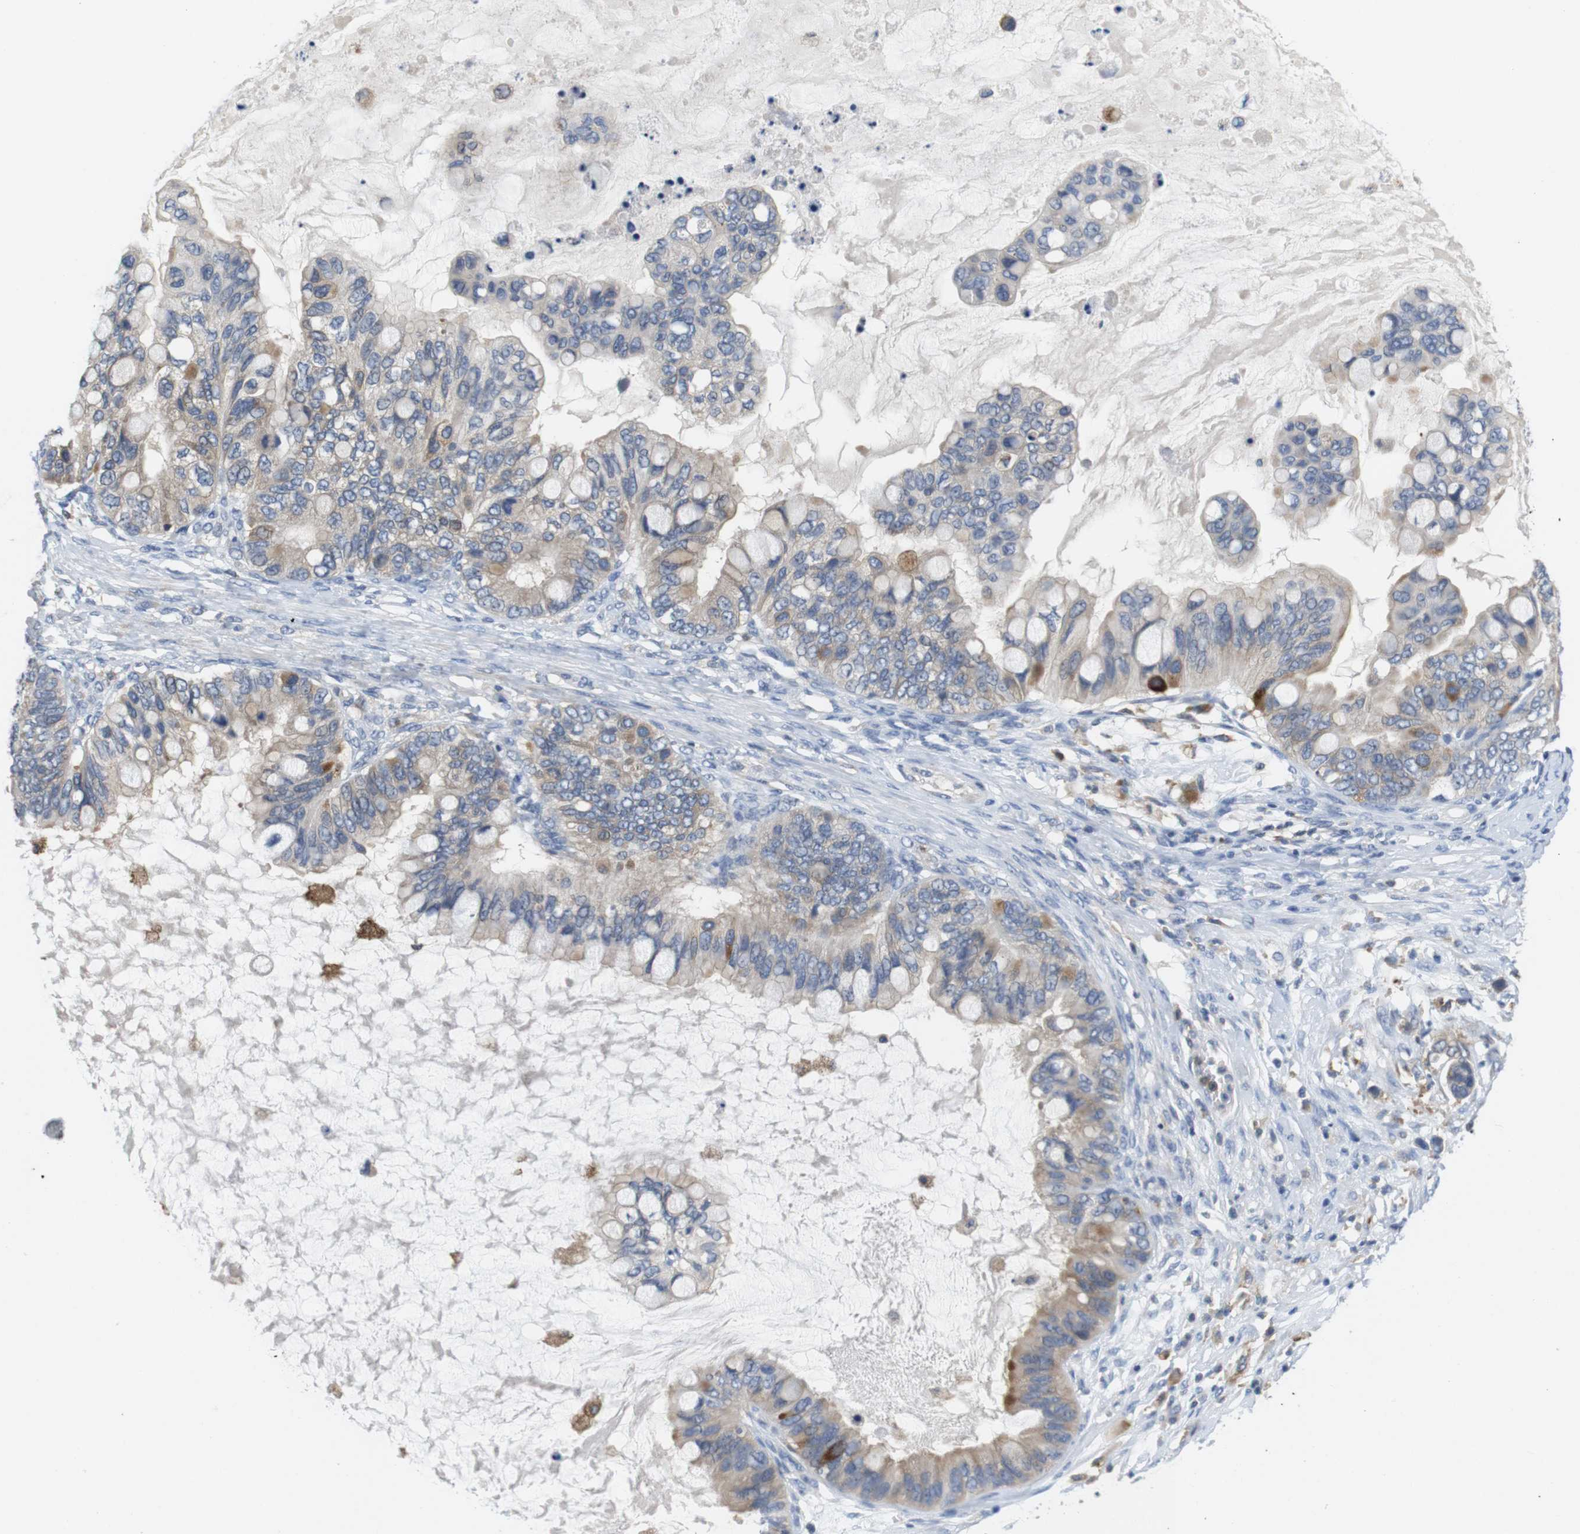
{"staining": {"intensity": "weak", "quantity": ">75%", "location": "cytoplasmic/membranous"}, "tissue": "ovarian cancer", "cell_type": "Tumor cells", "image_type": "cancer", "snomed": [{"axis": "morphology", "description": "Cystadenocarcinoma, mucinous, NOS"}, {"axis": "topography", "description": "Ovary"}], "caption": "Tumor cells exhibit low levels of weak cytoplasmic/membranous staining in about >75% of cells in human ovarian mucinous cystadenocarcinoma. The staining was performed using DAB, with brown indicating positive protein expression. Nuclei are stained blue with hematoxylin.", "gene": "CNGA2", "patient": {"sex": "female", "age": 80}}